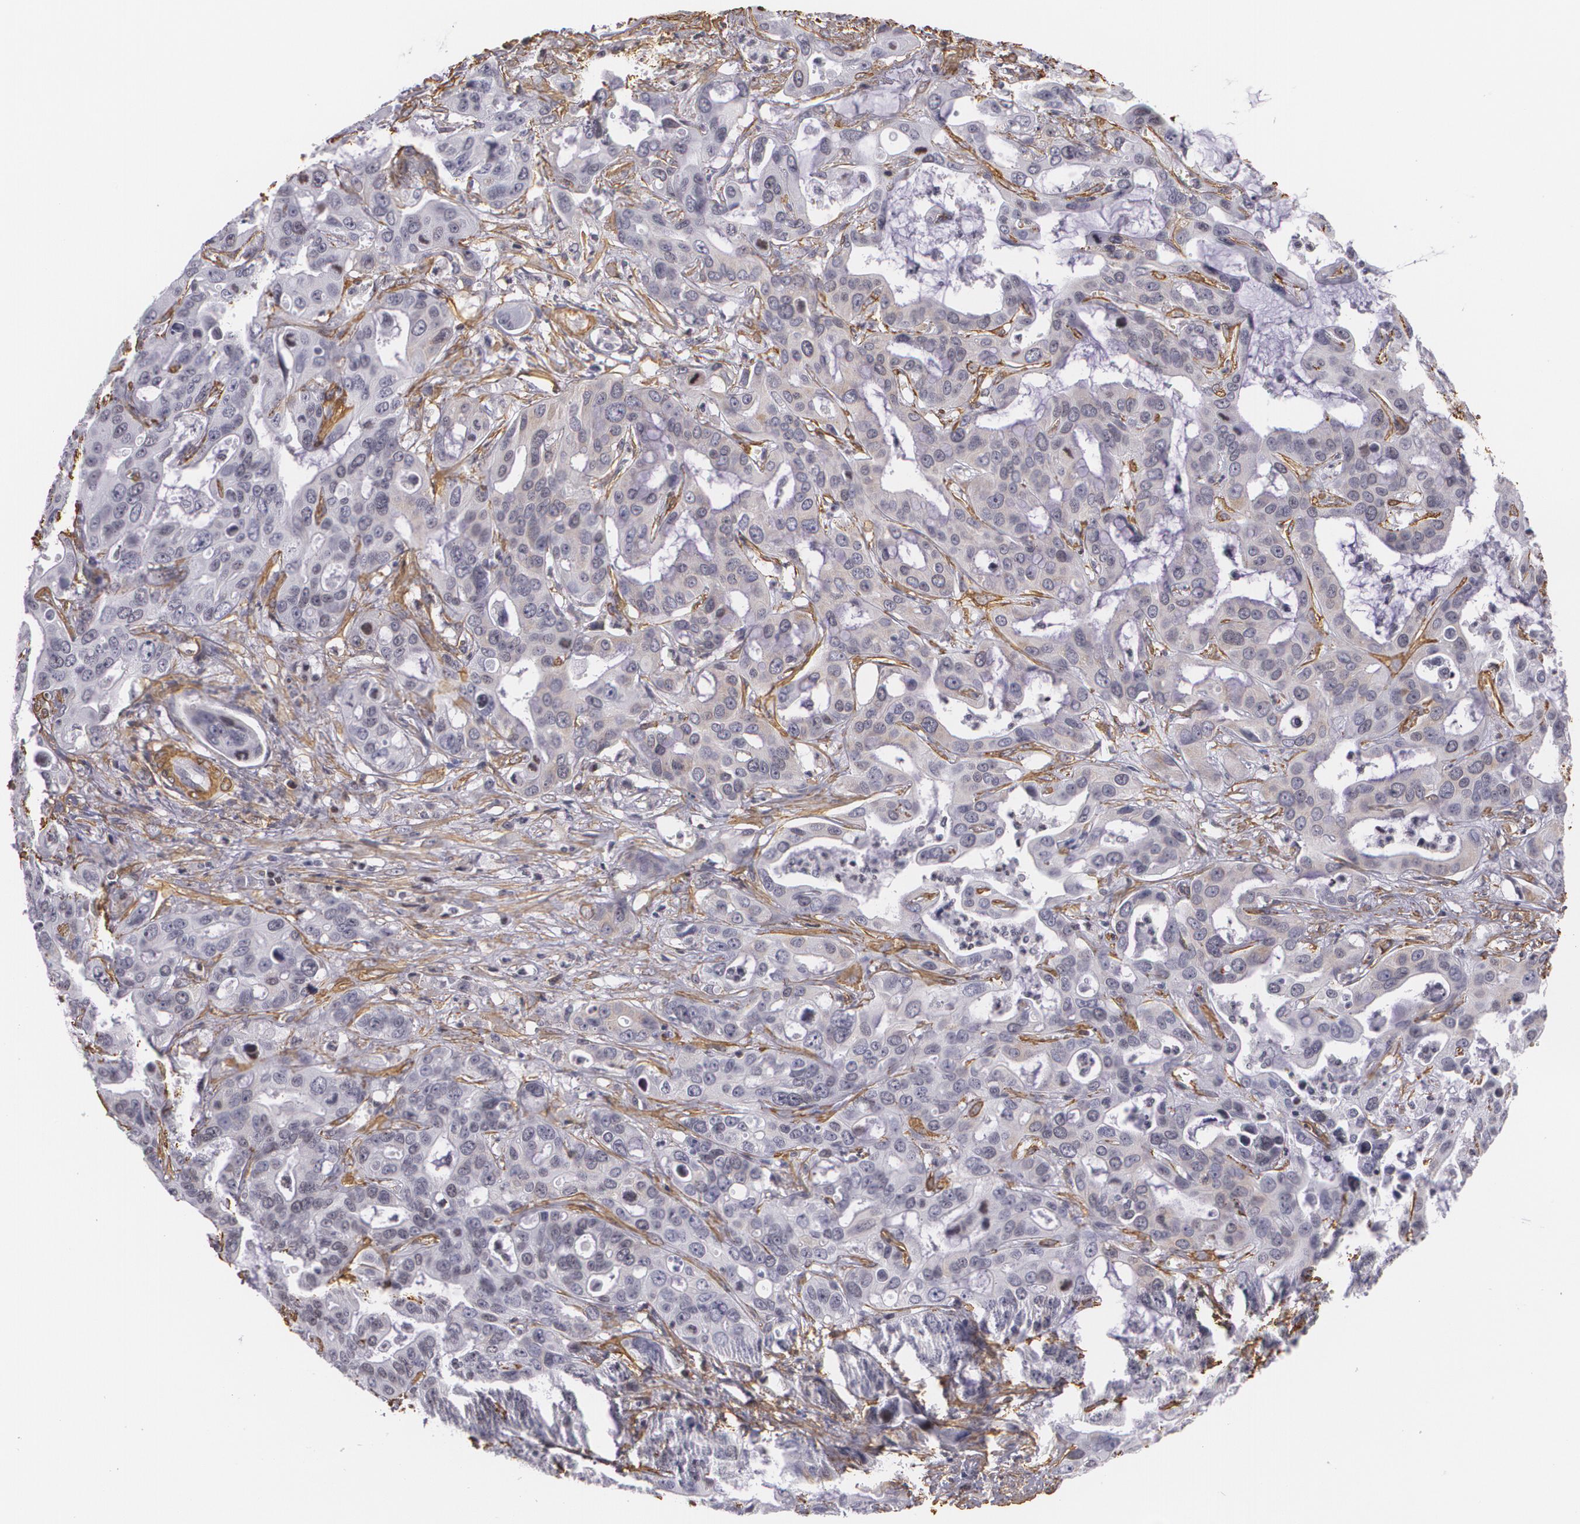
{"staining": {"intensity": "weak", "quantity": "25%-75%", "location": "cytoplasmic/membranous"}, "tissue": "liver cancer", "cell_type": "Tumor cells", "image_type": "cancer", "snomed": [{"axis": "morphology", "description": "Cholangiocarcinoma"}, {"axis": "topography", "description": "Liver"}], "caption": "Liver cancer (cholangiocarcinoma) tissue demonstrates weak cytoplasmic/membranous staining in about 25%-75% of tumor cells The staining was performed using DAB, with brown indicating positive protein expression. Nuclei are stained blue with hematoxylin.", "gene": "VAMP1", "patient": {"sex": "female", "age": 65}}